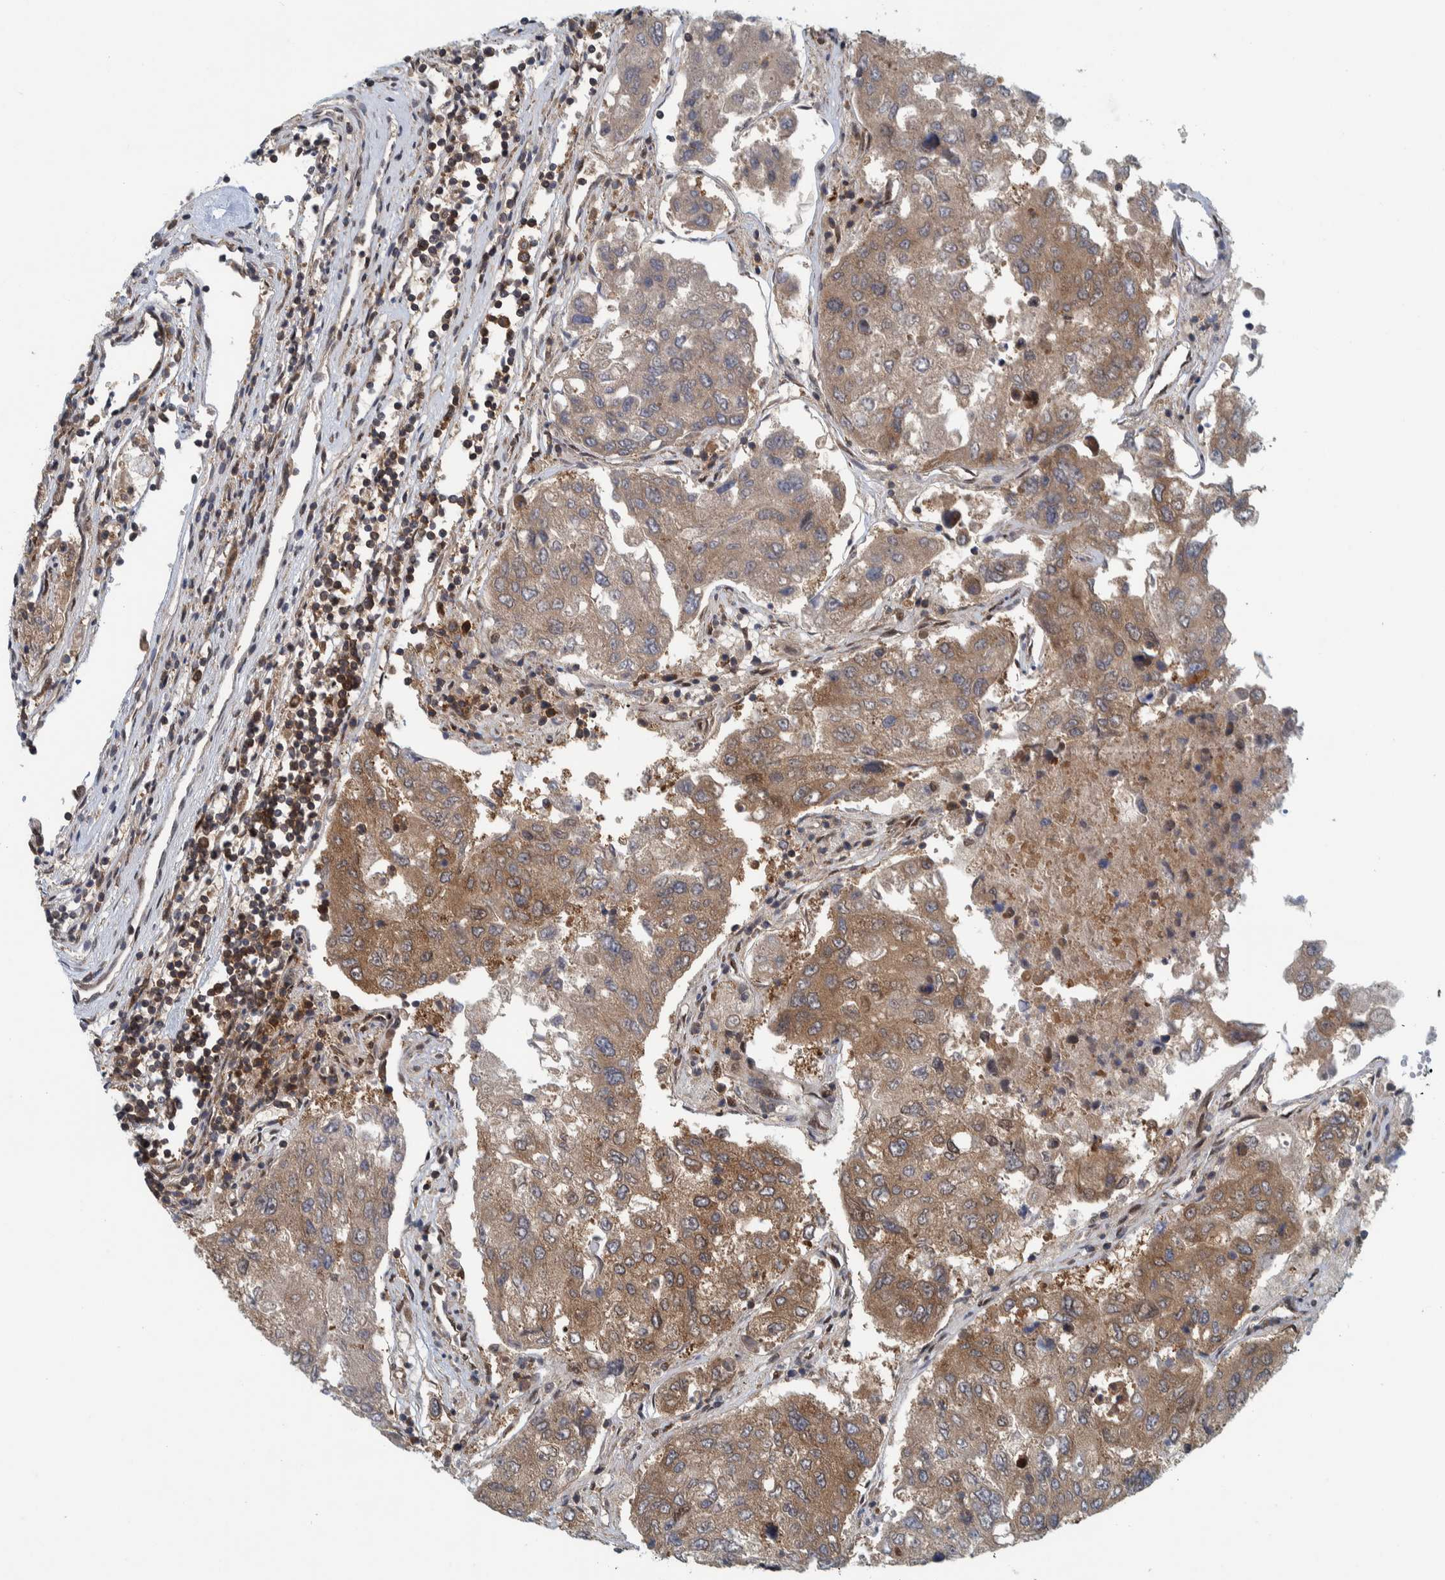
{"staining": {"intensity": "moderate", "quantity": "25%-75%", "location": "cytoplasmic/membranous"}, "tissue": "urothelial cancer", "cell_type": "Tumor cells", "image_type": "cancer", "snomed": [{"axis": "morphology", "description": "Urothelial carcinoma, High grade"}, {"axis": "topography", "description": "Lymph node"}, {"axis": "topography", "description": "Urinary bladder"}], "caption": "High-power microscopy captured an immunohistochemistry (IHC) histopathology image of urothelial cancer, revealing moderate cytoplasmic/membranous positivity in approximately 25%-75% of tumor cells. Nuclei are stained in blue.", "gene": "COPS3", "patient": {"sex": "male", "age": 51}}